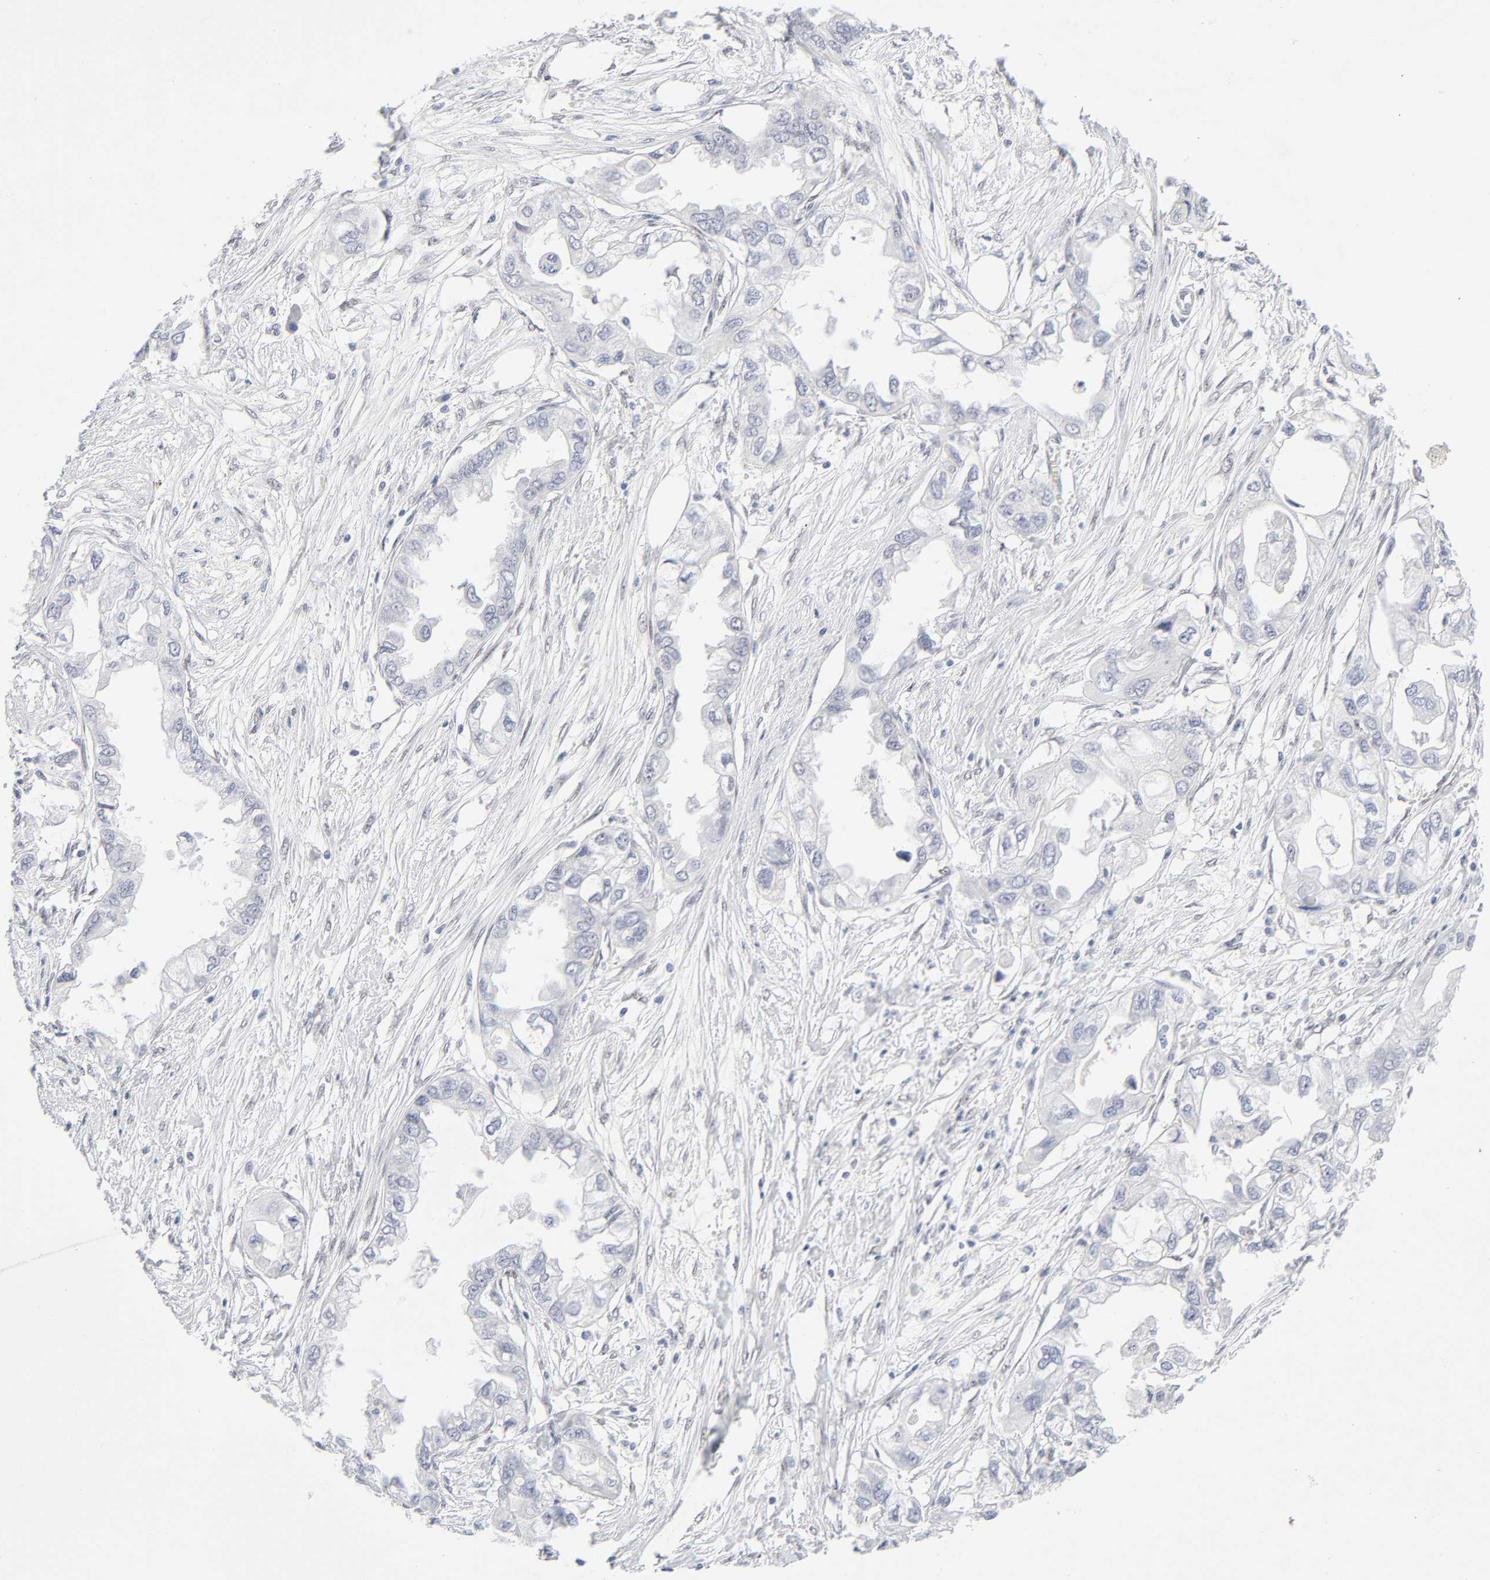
{"staining": {"intensity": "negative", "quantity": "none", "location": "none"}, "tissue": "endometrial cancer", "cell_type": "Tumor cells", "image_type": "cancer", "snomed": [{"axis": "morphology", "description": "Adenocarcinoma, NOS"}, {"axis": "topography", "description": "Endometrium"}], "caption": "Immunohistochemical staining of human endometrial adenocarcinoma shows no significant expression in tumor cells.", "gene": "NFIC", "patient": {"sex": "female", "age": 67}}